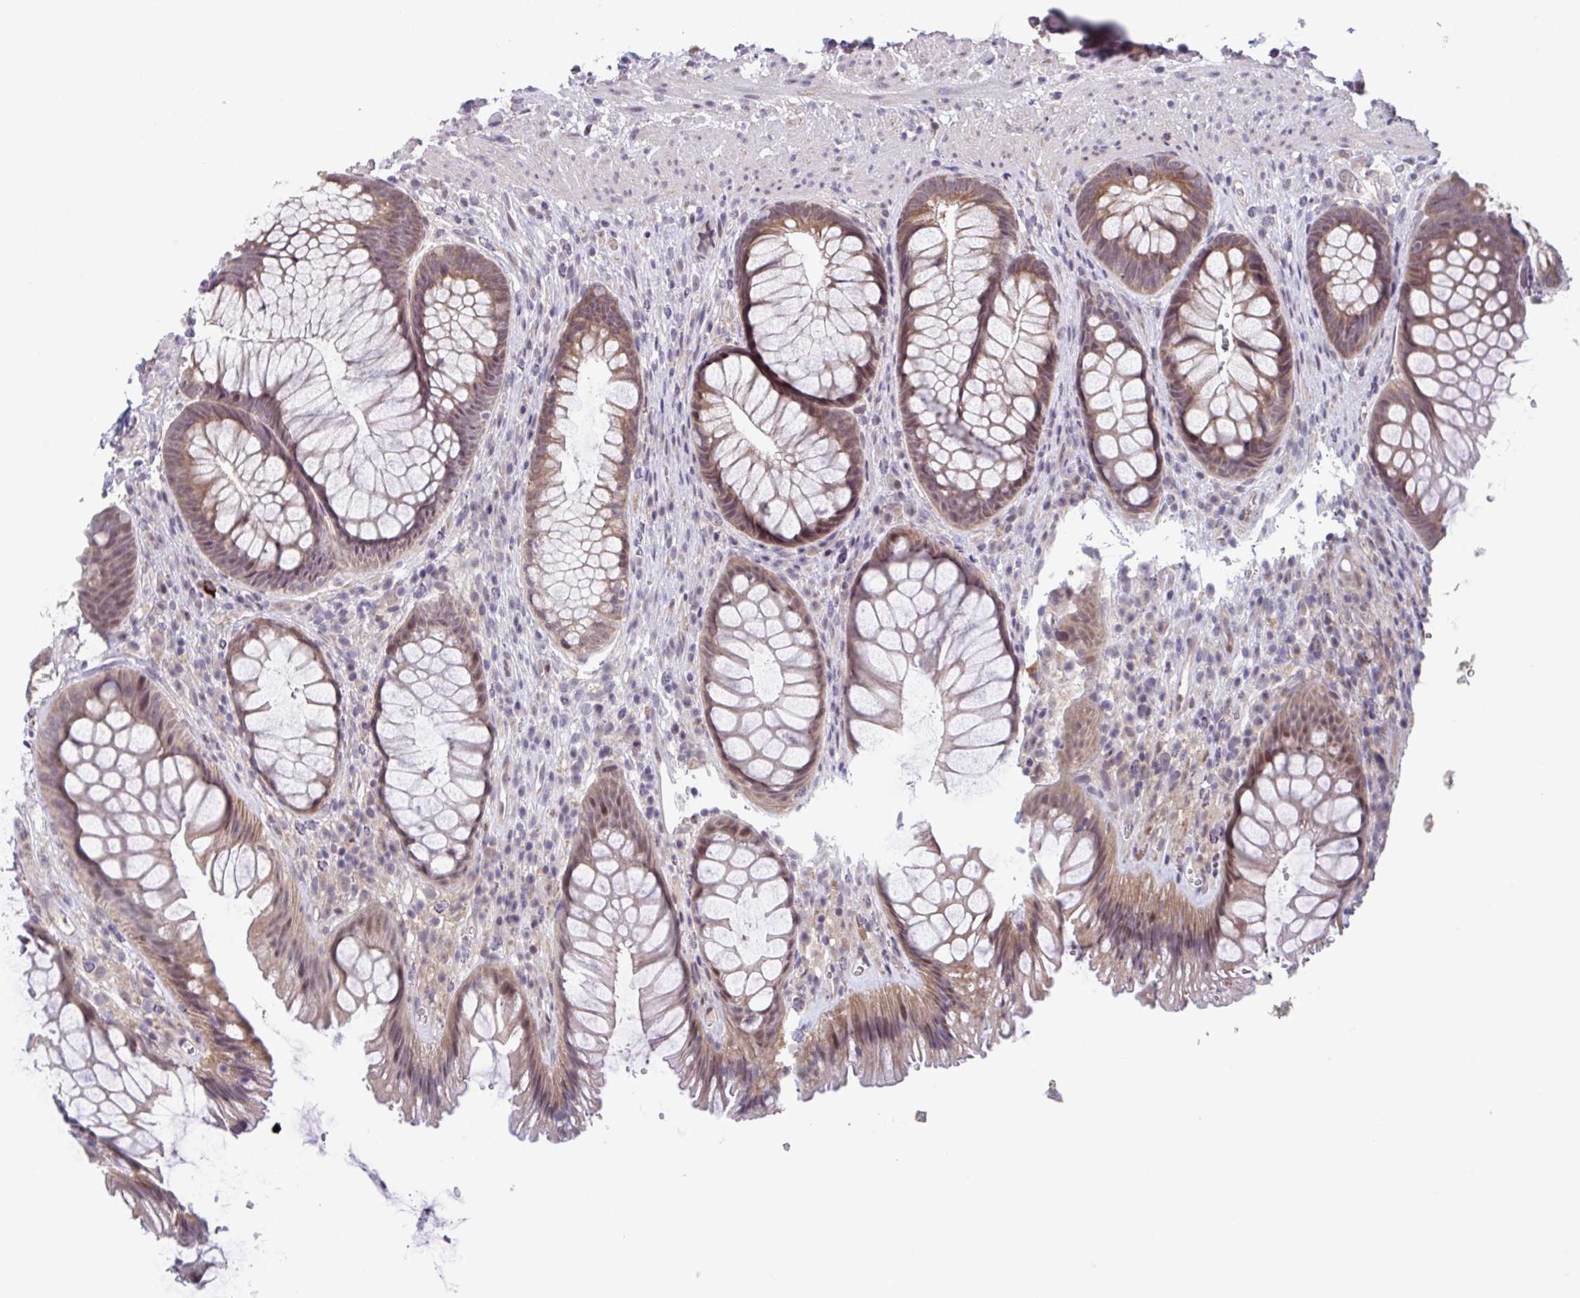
{"staining": {"intensity": "moderate", "quantity": ">75%", "location": "cytoplasmic/membranous,nuclear"}, "tissue": "rectum", "cell_type": "Glandular cells", "image_type": "normal", "snomed": [{"axis": "morphology", "description": "Normal tissue, NOS"}, {"axis": "topography", "description": "Rectum"}], "caption": "IHC (DAB (3,3'-diaminobenzidine)) staining of benign rectum reveals moderate cytoplasmic/membranous,nuclear protein expression in about >75% of glandular cells. The protein of interest is stained brown, and the nuclei are stained in blue (DAB IHC with brightfield microscopy, high magnification).", "gene": "RIOK1", "patient": {"sex": "male", "age": 53}}